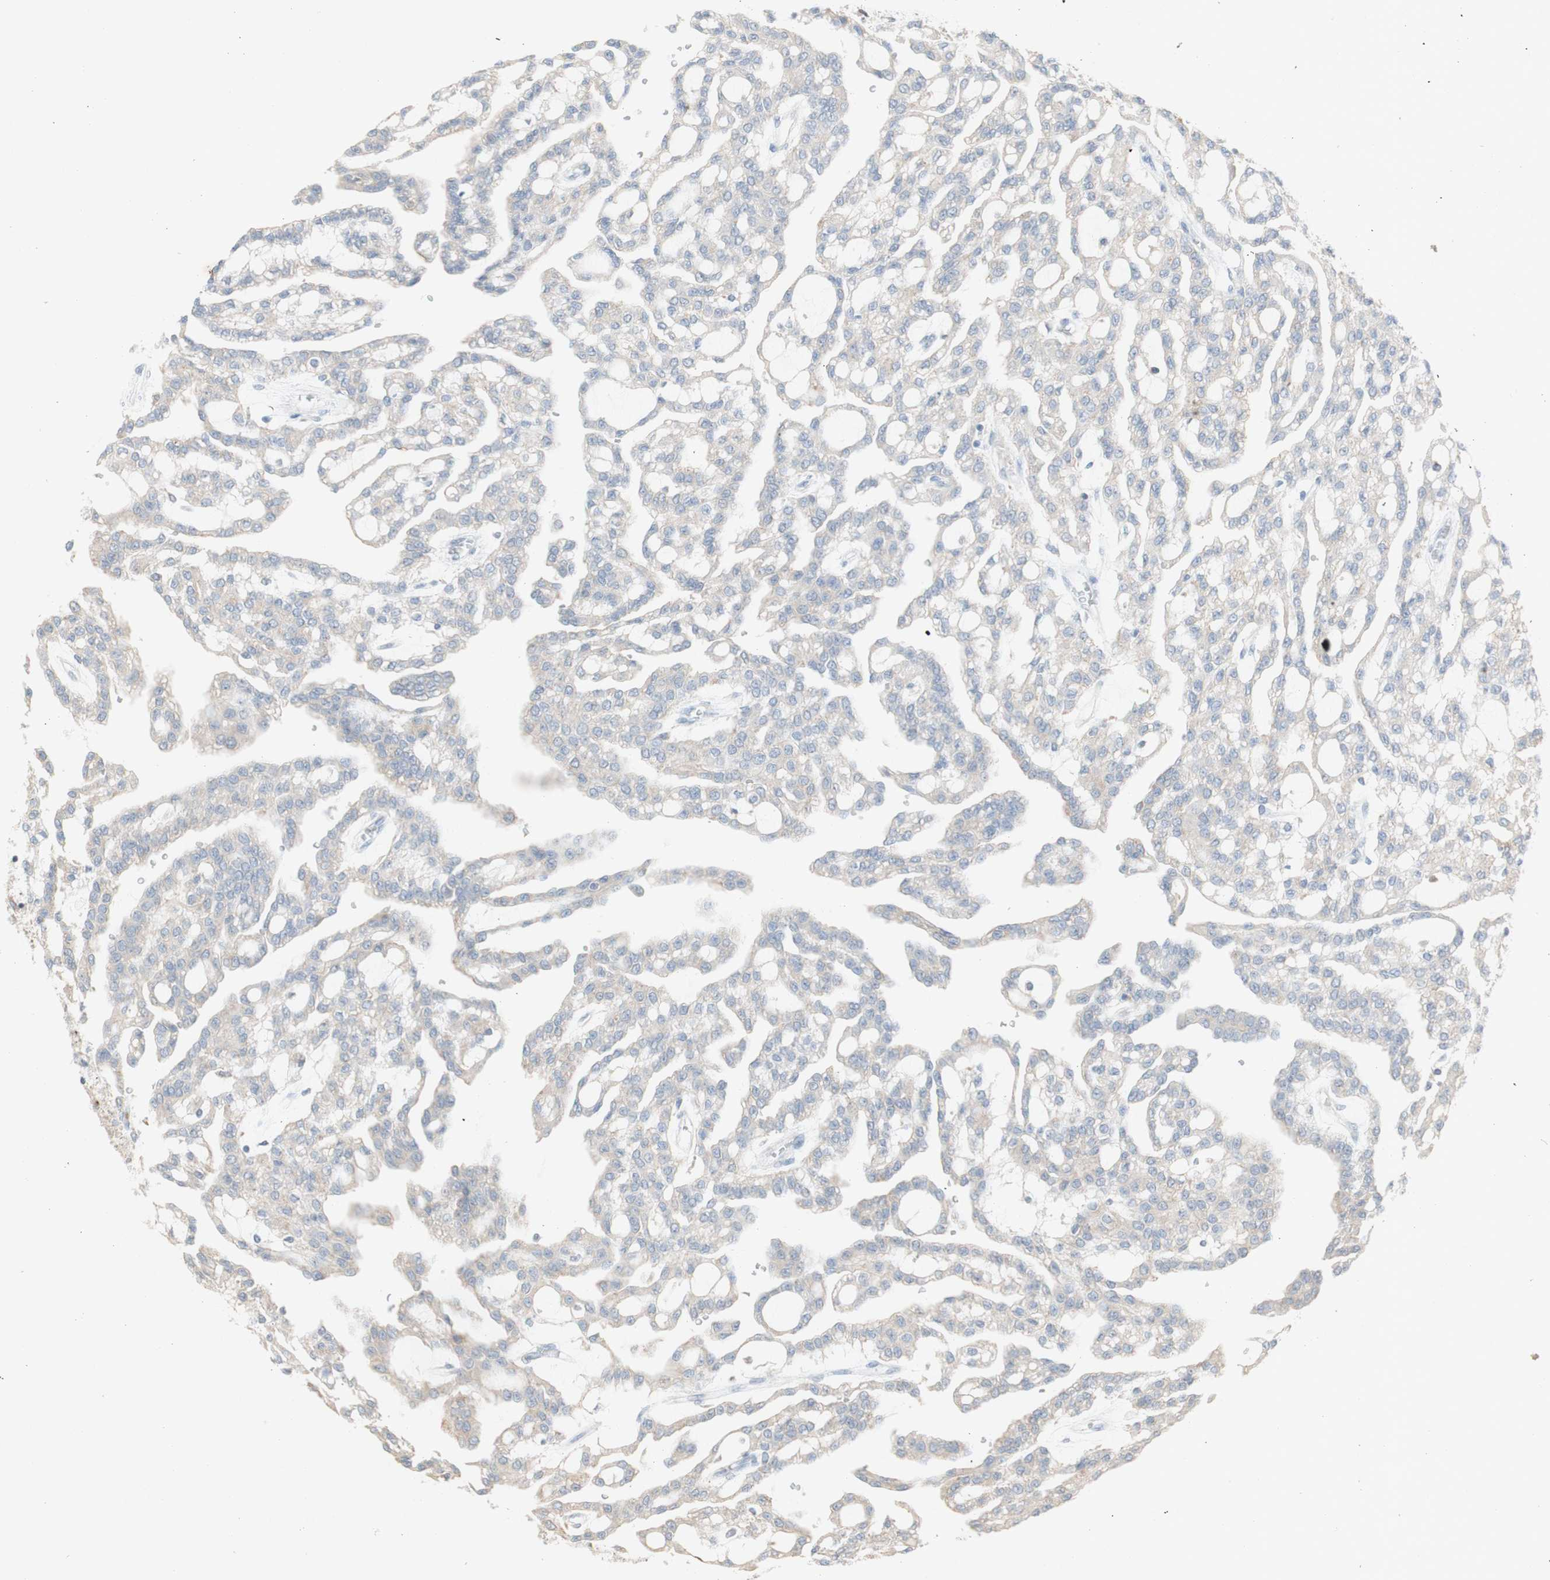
{"staining": {"intensity": "negative", "quantity": "none", "location": "none"}, "tissue": "renal cancer", "cell_type": "Tumor cells", "image_type": "cancer", "snomed": [{"axis": "morphology", "description": "Adenocarcinoma, NOS"}, {"axis": "topography", "description": "Kidney"}], "caption": "High power microscopy image of an IHC image of adenocarcinoma (renal), revealing no significant expression in tumor cells. (DAB immunohistochemistry (IHC), high magnification).", "gene": "ATP6V1B1", "patient": {"sex": "male", "age": 63}}